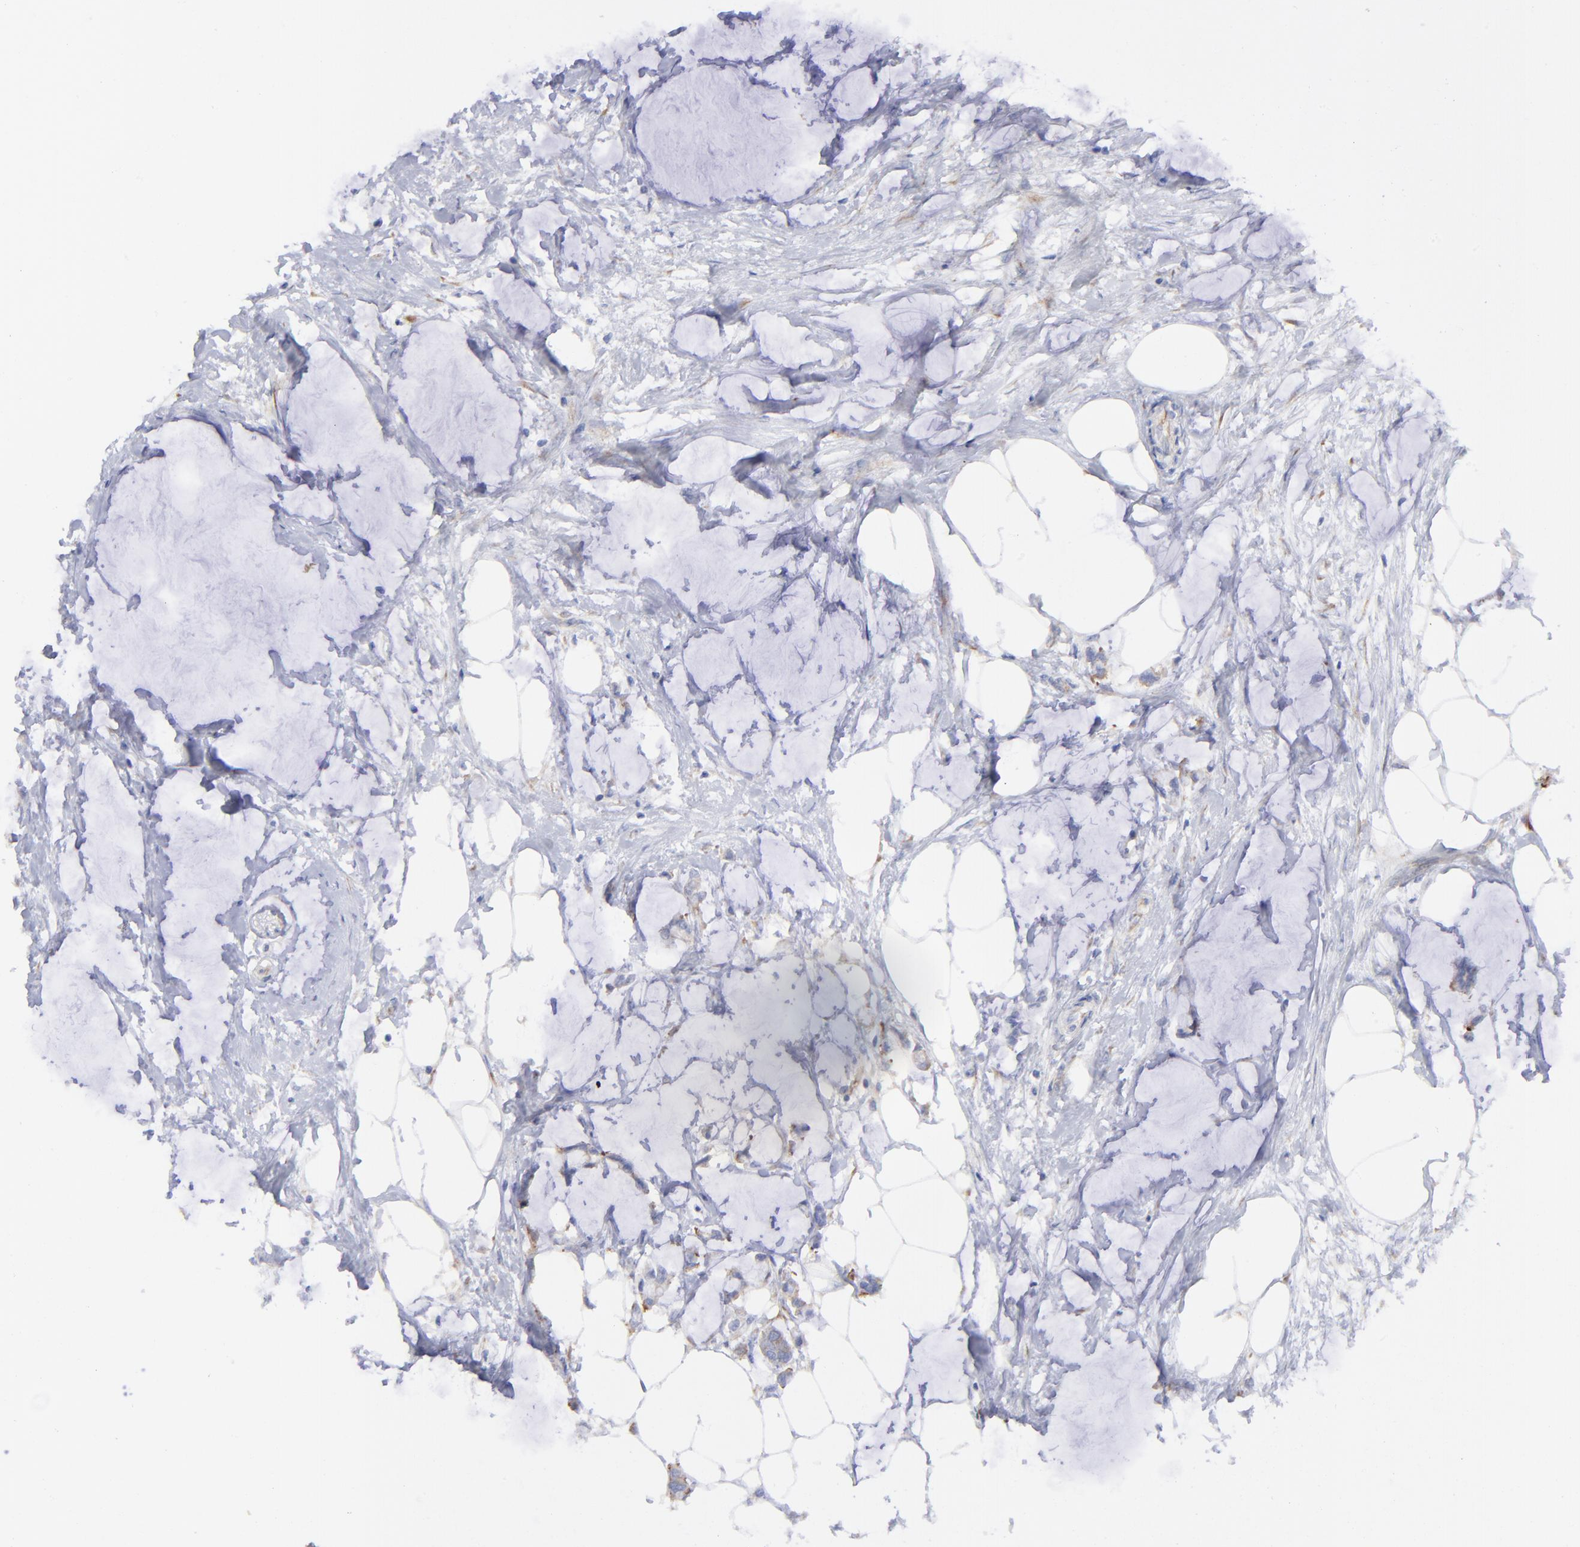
{"staining": {"intensity": "weak", "quantity": ">75%", "location": "cytoplasmic/membranous"}, "tissue": "colorectal cancer", "cell_type": "Tumor cells", "image_type": "cancer", "snomed": [{"axis": "morphology", "description": "Normal tissue, NOS"}, {"axis": "morphology", "description": "Adenocarcinoma, NOS"}, {"axis": "topography", "description": "Colon"}, {"axis": "topography", "description": "Peripheral nerve tissue"}], "caption": "This photomicrograph shows immunohistochemistry staining of human colorectal cancer (adenocarcinoma), with low weak cytoplasmic/membranous staining in about >75% of tumor cells.", "gene": "EIF2AK2", "patient": {"sex": "male", "age": 14}}